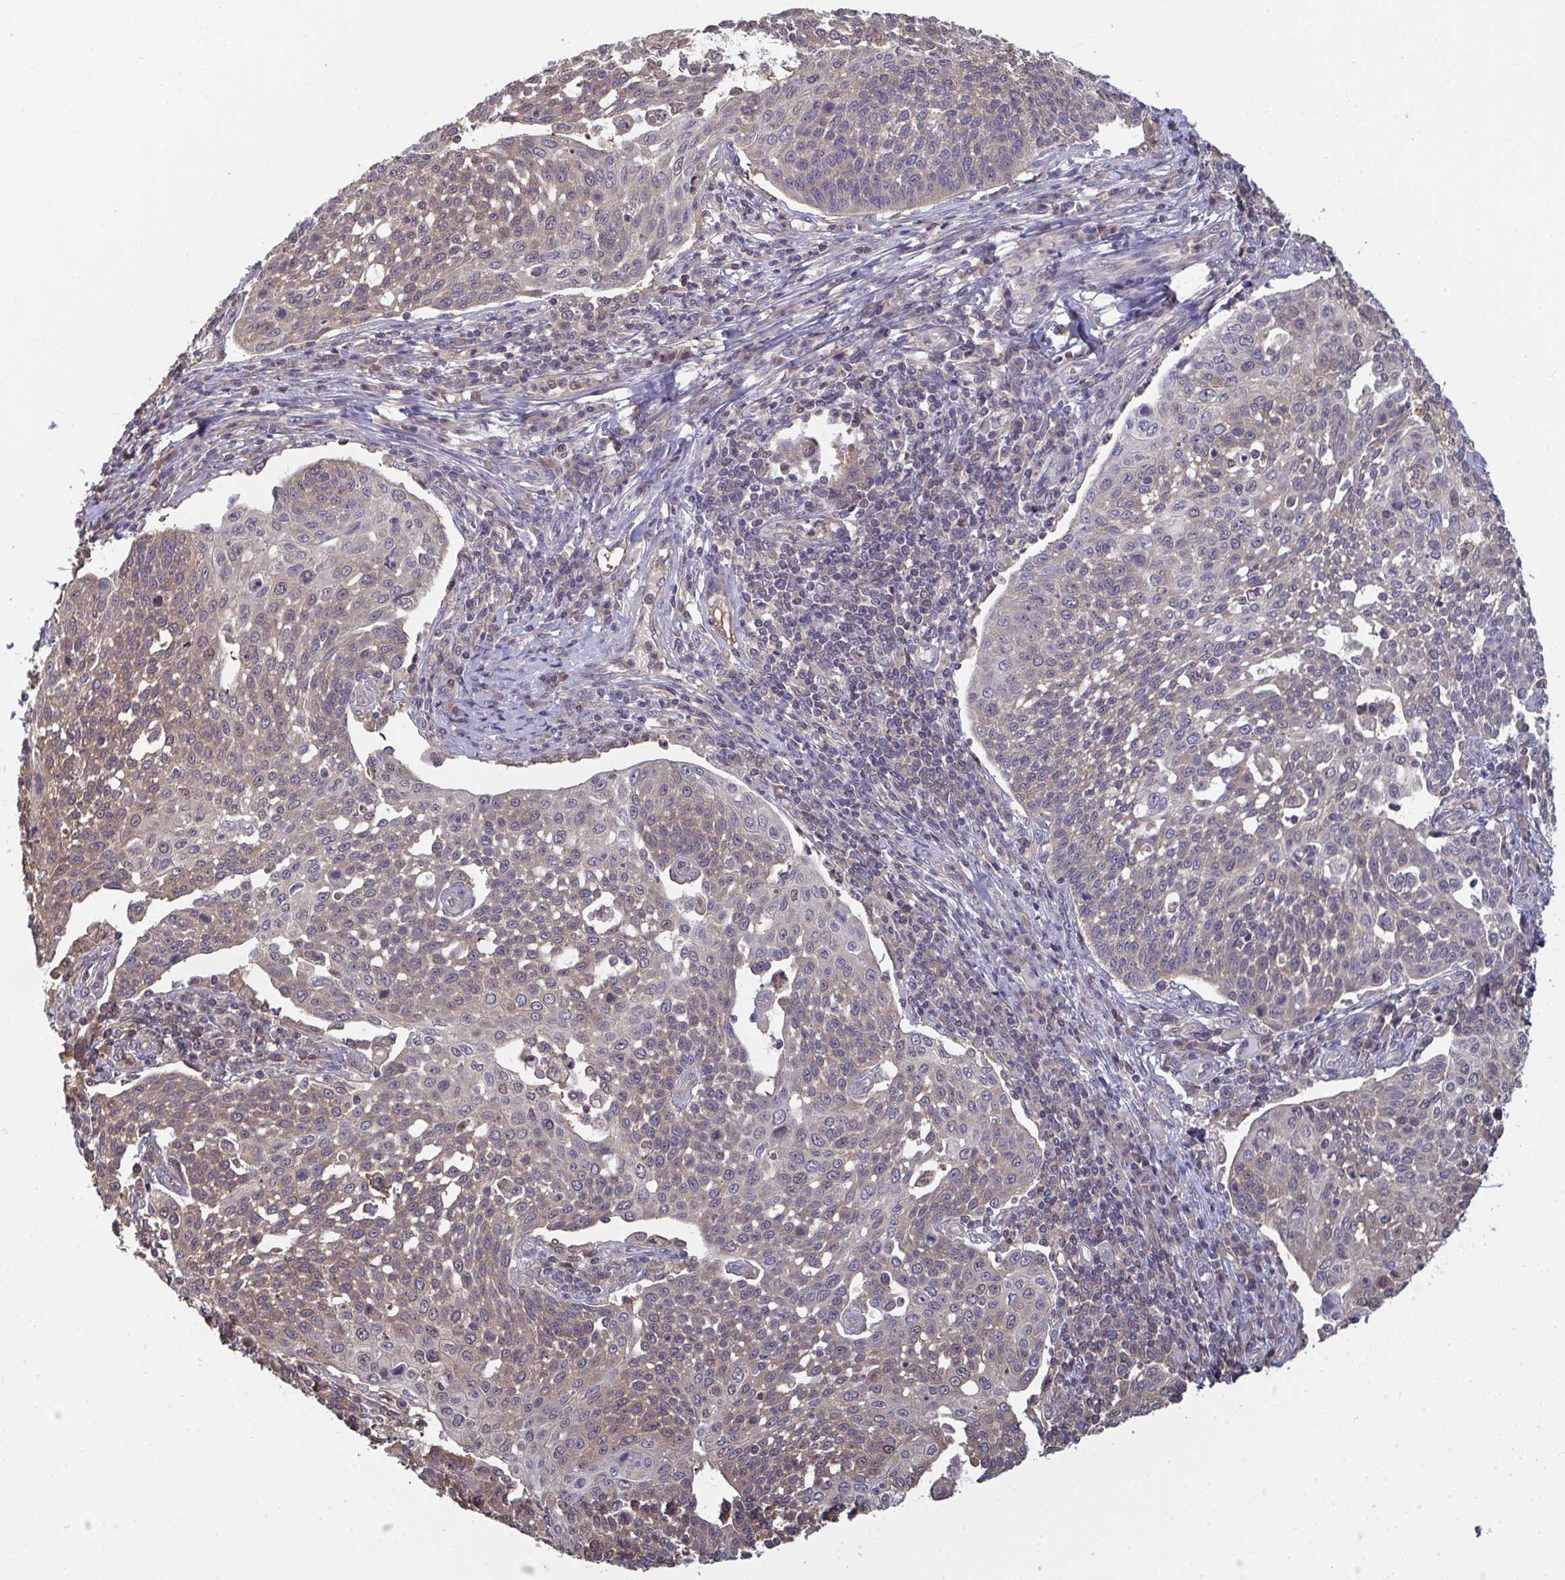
{"staining": {"intensity": "moderate", "quantity": "<25%", "location": "cytoplasmic/membranous,nuclear"}, "tissue": "cervical cancer", "cell_type": "Tumor cells", "image_type": "cancer", "snomed": [{"axis": "morphology", "description": "Squamous cell carcinoma, NOS"}, {"axis": "topography", "description": "Cervix"}], "caption": "Protein expression analysis of human cervical cancer (squamous cell carcinoma) reveals moderate cytoplasmic/membranous and nuclear positivity in approximately <25% of tumor cells.", "gene": "TTC9C", "patient": {"sex": "female", "age": 34}}